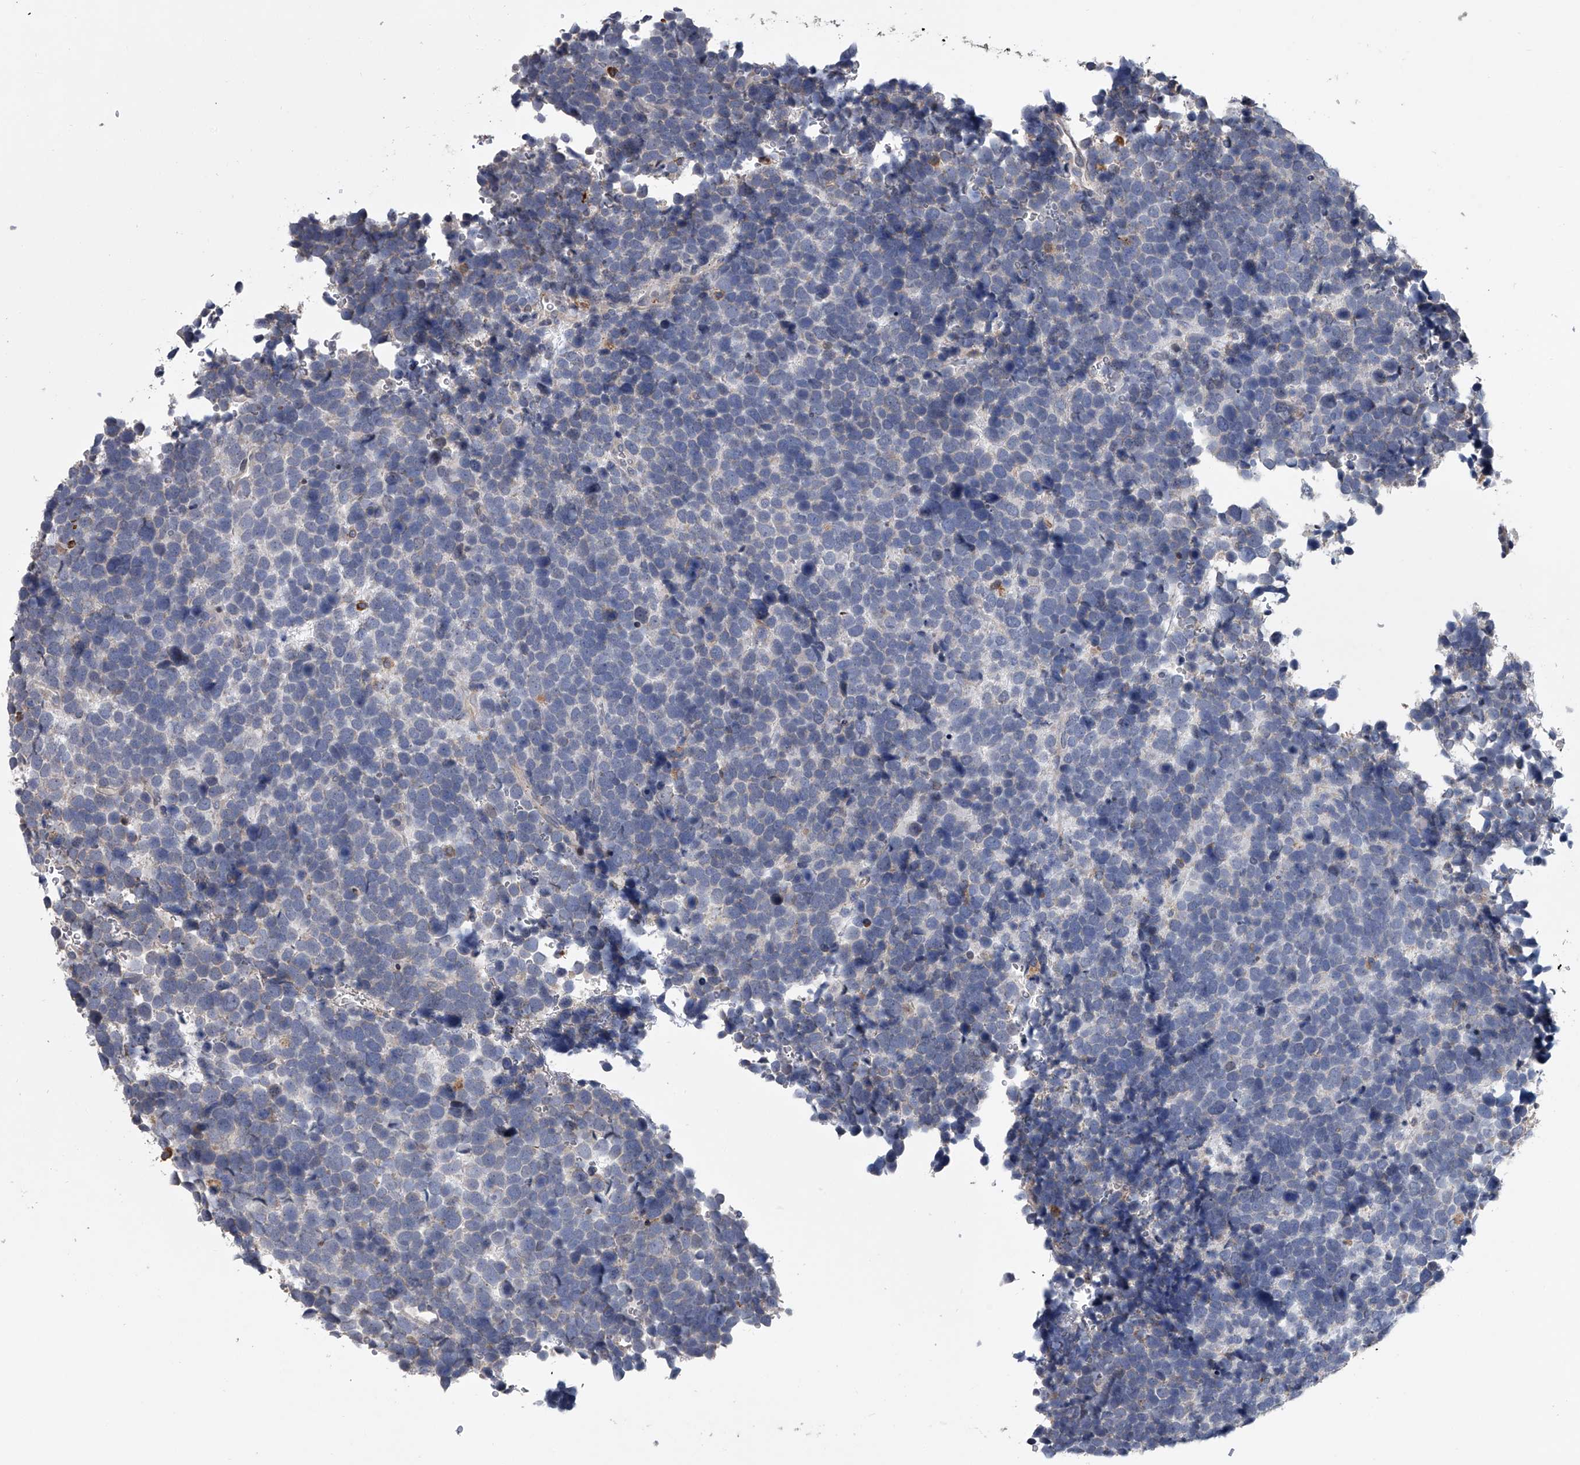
{"staining": {"intensity": "negative", "quantity": "none", "location": "none"}, "tissue": "urothelial cancer", "cell_type": "Tumor cells", "image_type": "cancer", "snomed": [{"axis": "morphology", "description": "Urothelial carcinoma, High grade"}, {"axis": "topography", "description": "Urinary bladder"}], "caption": "Human urothelial cancer stained for a protein using IHC displays no positivity in tumor cells.", "gene": "TRIM8", "patient": {"sex": "female", "age": 82}}